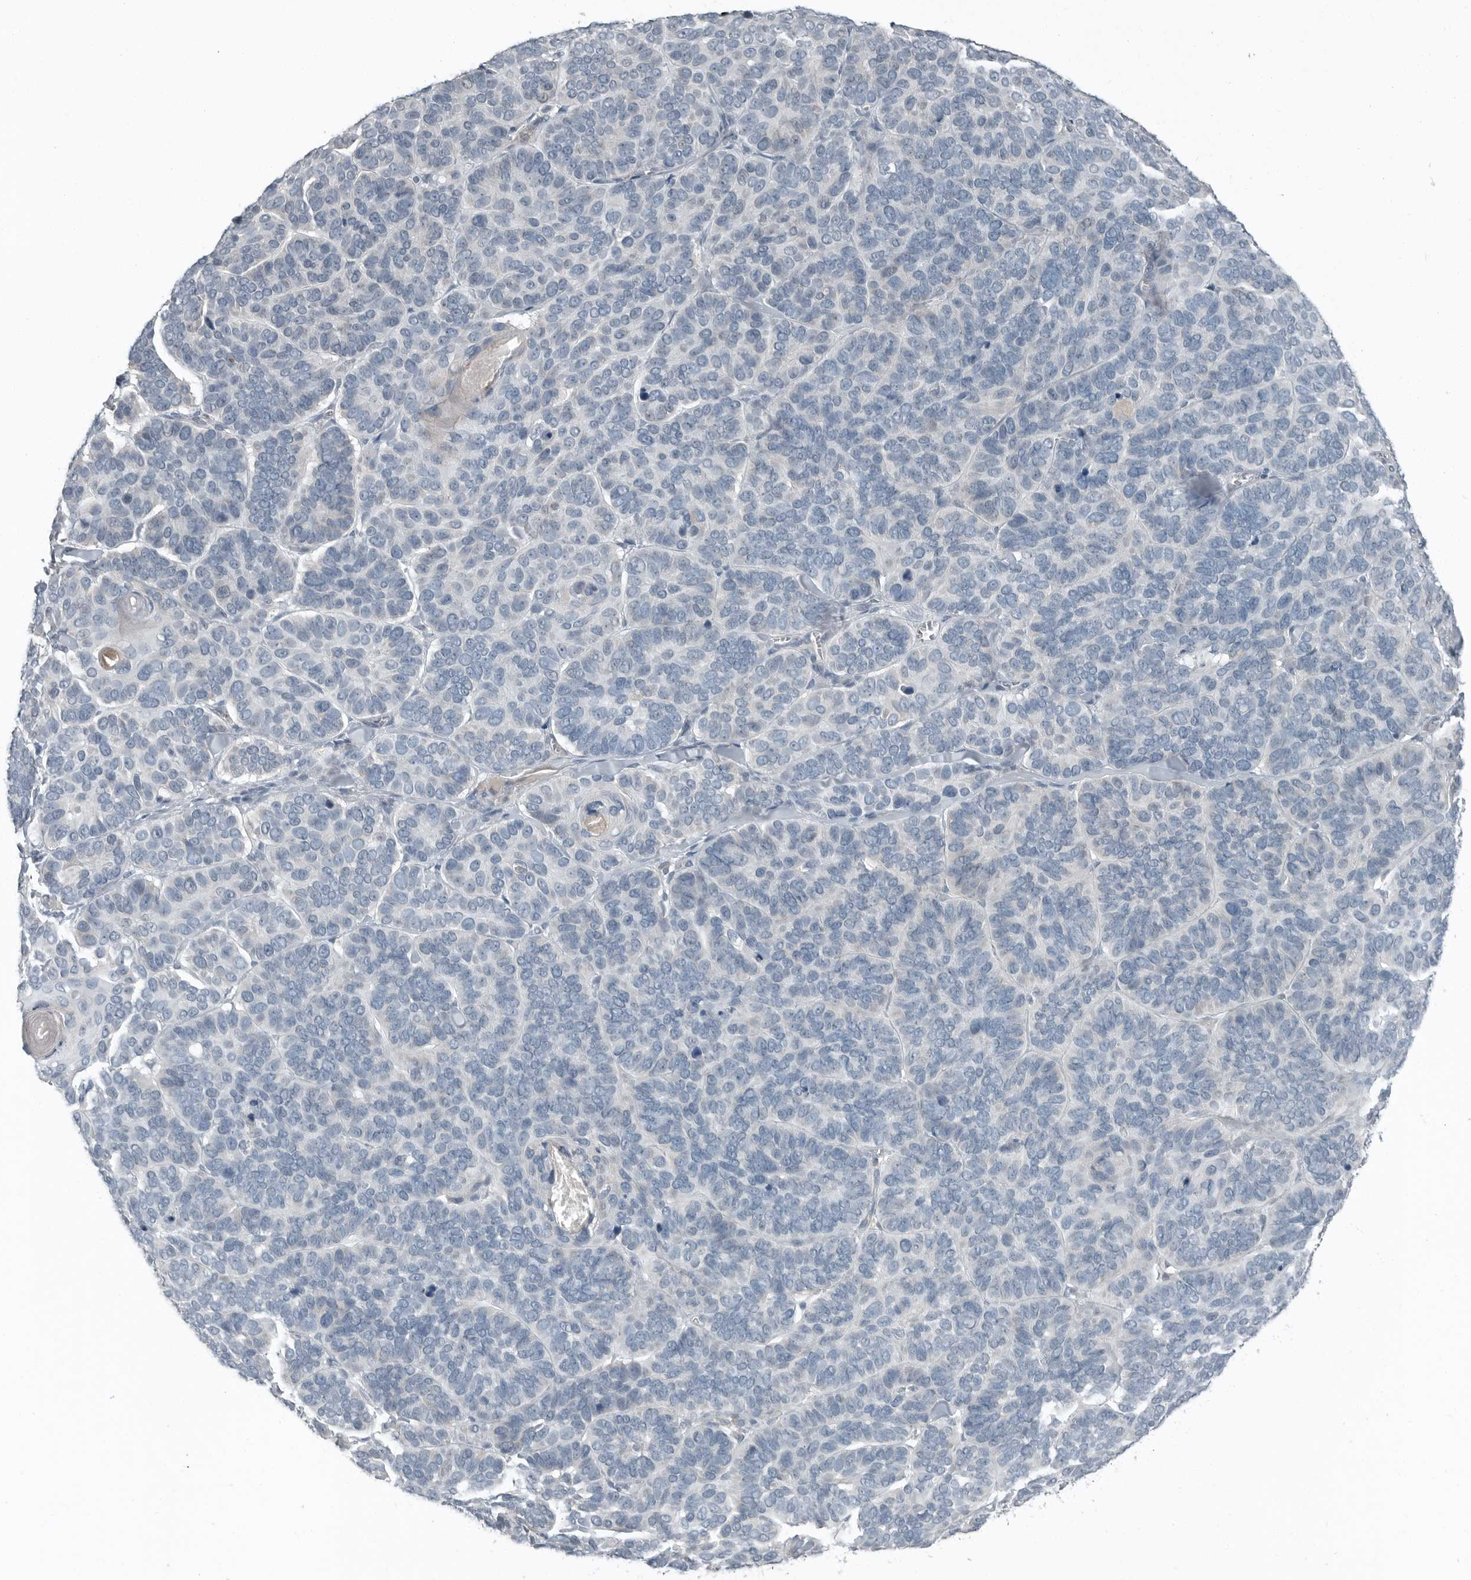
{"staining": {"intensity": "negative", "quantity": "none", "location": "none"}, "tissue": "skin cancer", "cell_type": "Tumor cells", "image_type": "cancer", "snomed": [{"axis": "morphology", "description": "Basal cell carcinoma"}, {"axis": "topography", "description": "Skin"}], "caption": "Tumor cells show no significant protein expression in skin cancer.", "gene": "KYAT1", "patient": {"sex": "male", "age": 62}}